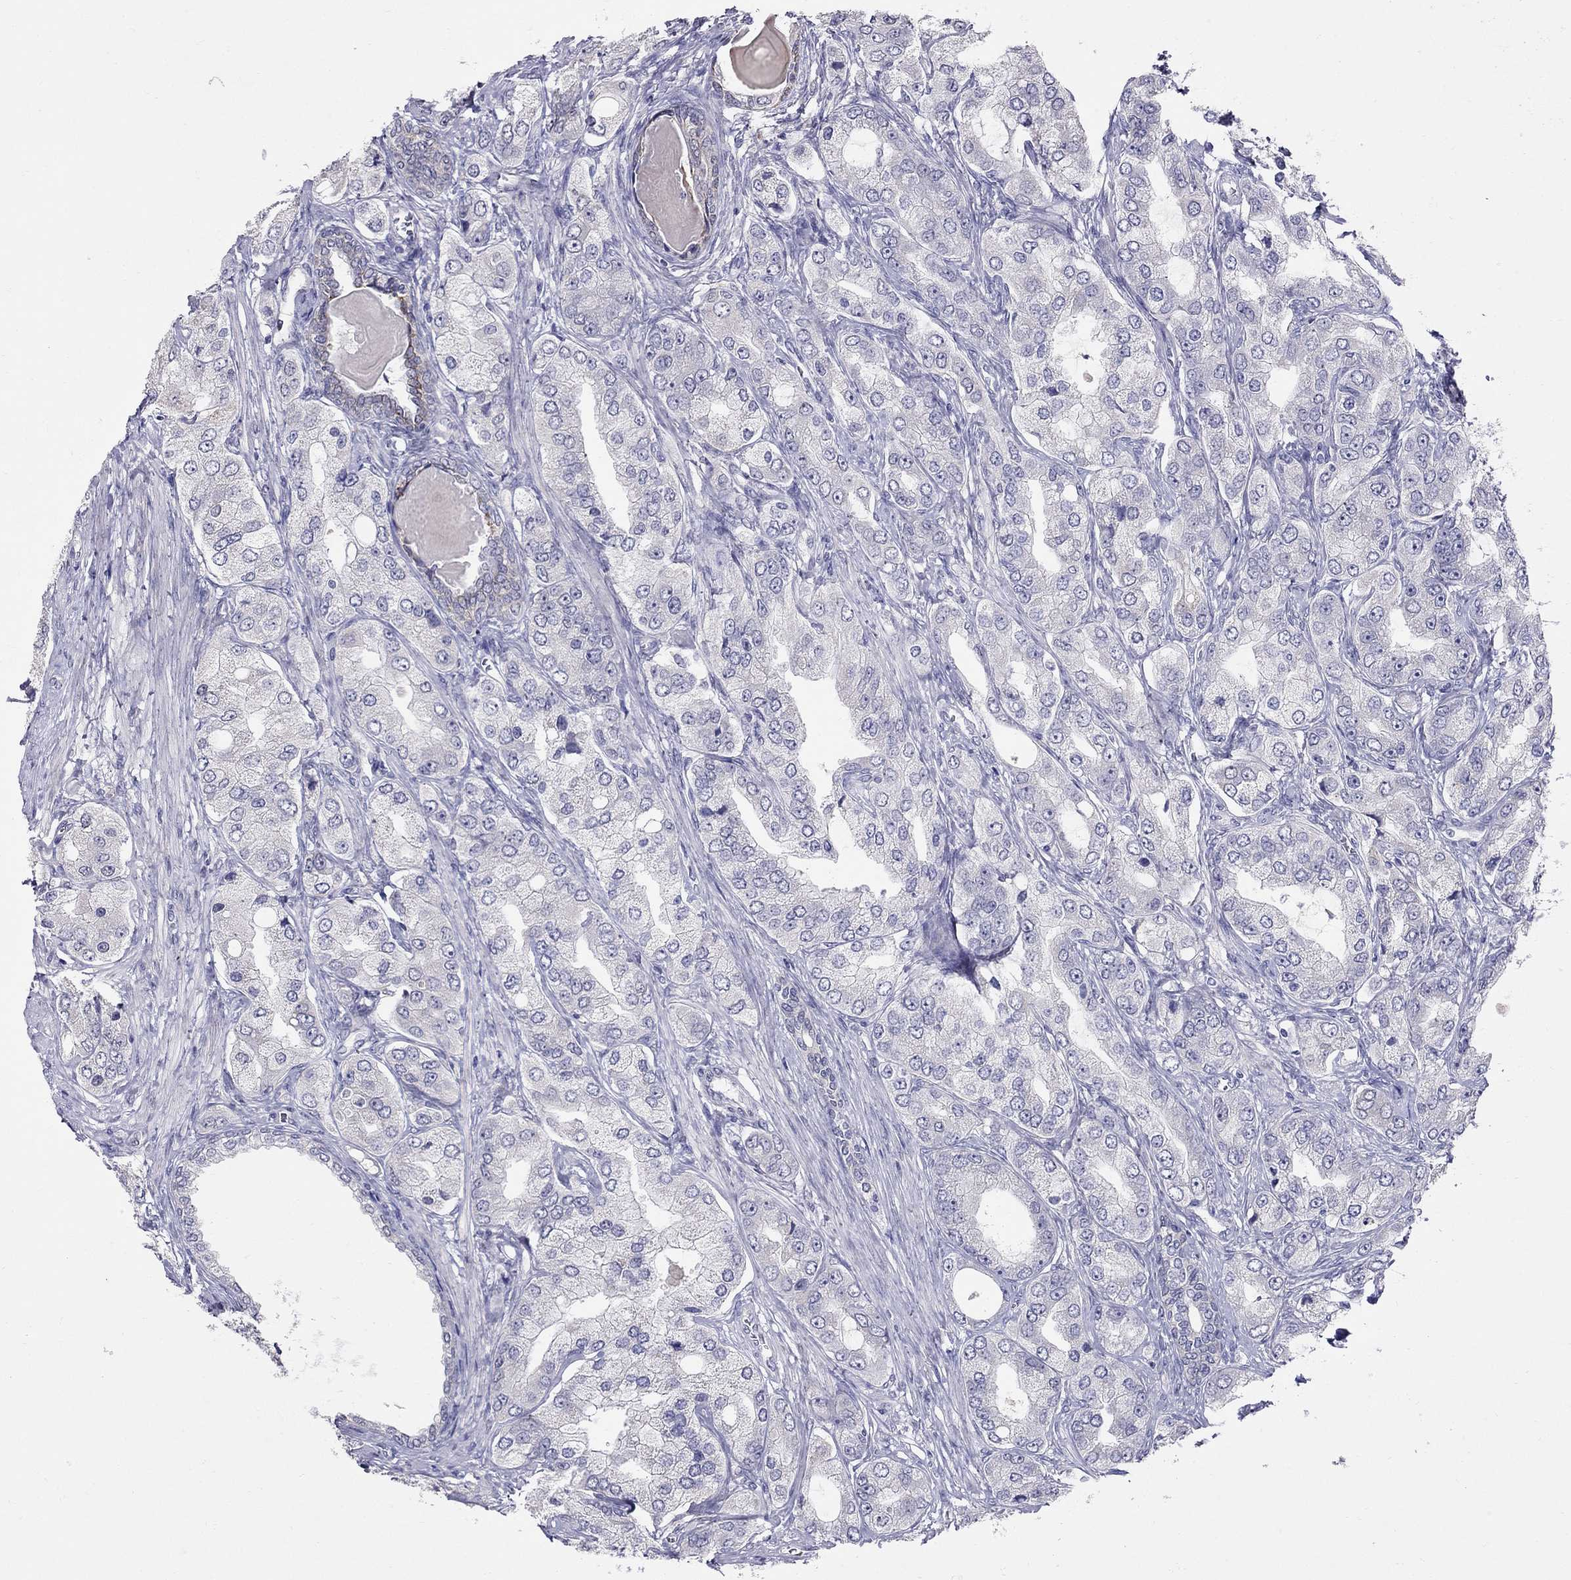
{"staining": {"intensity": "negative", "quantity": "none", "location": "none"}, "tissue": "prostate cancer", "cell_type": "Tumor cells", "image_type": "cancer", "snomed": [{"axis": "morphology", "description": "Adenocarcinoma, Low grade"}, {"axis": "topography", "description": "Prostate"}], "caption": "DAB immunohistochemical staining of human low-grade adenocarcinoma (prostate) displays no significant positivity in tumor cells. The staining was performed using DAB (3,3'-diaminobenzidine) to visualize the protein expression in brown, while the nuclei were stained in blue with hematoxylin (Magnification: 20x).", "gene": "MYO3B", "patient": {"sex": "male", "age": 69}}